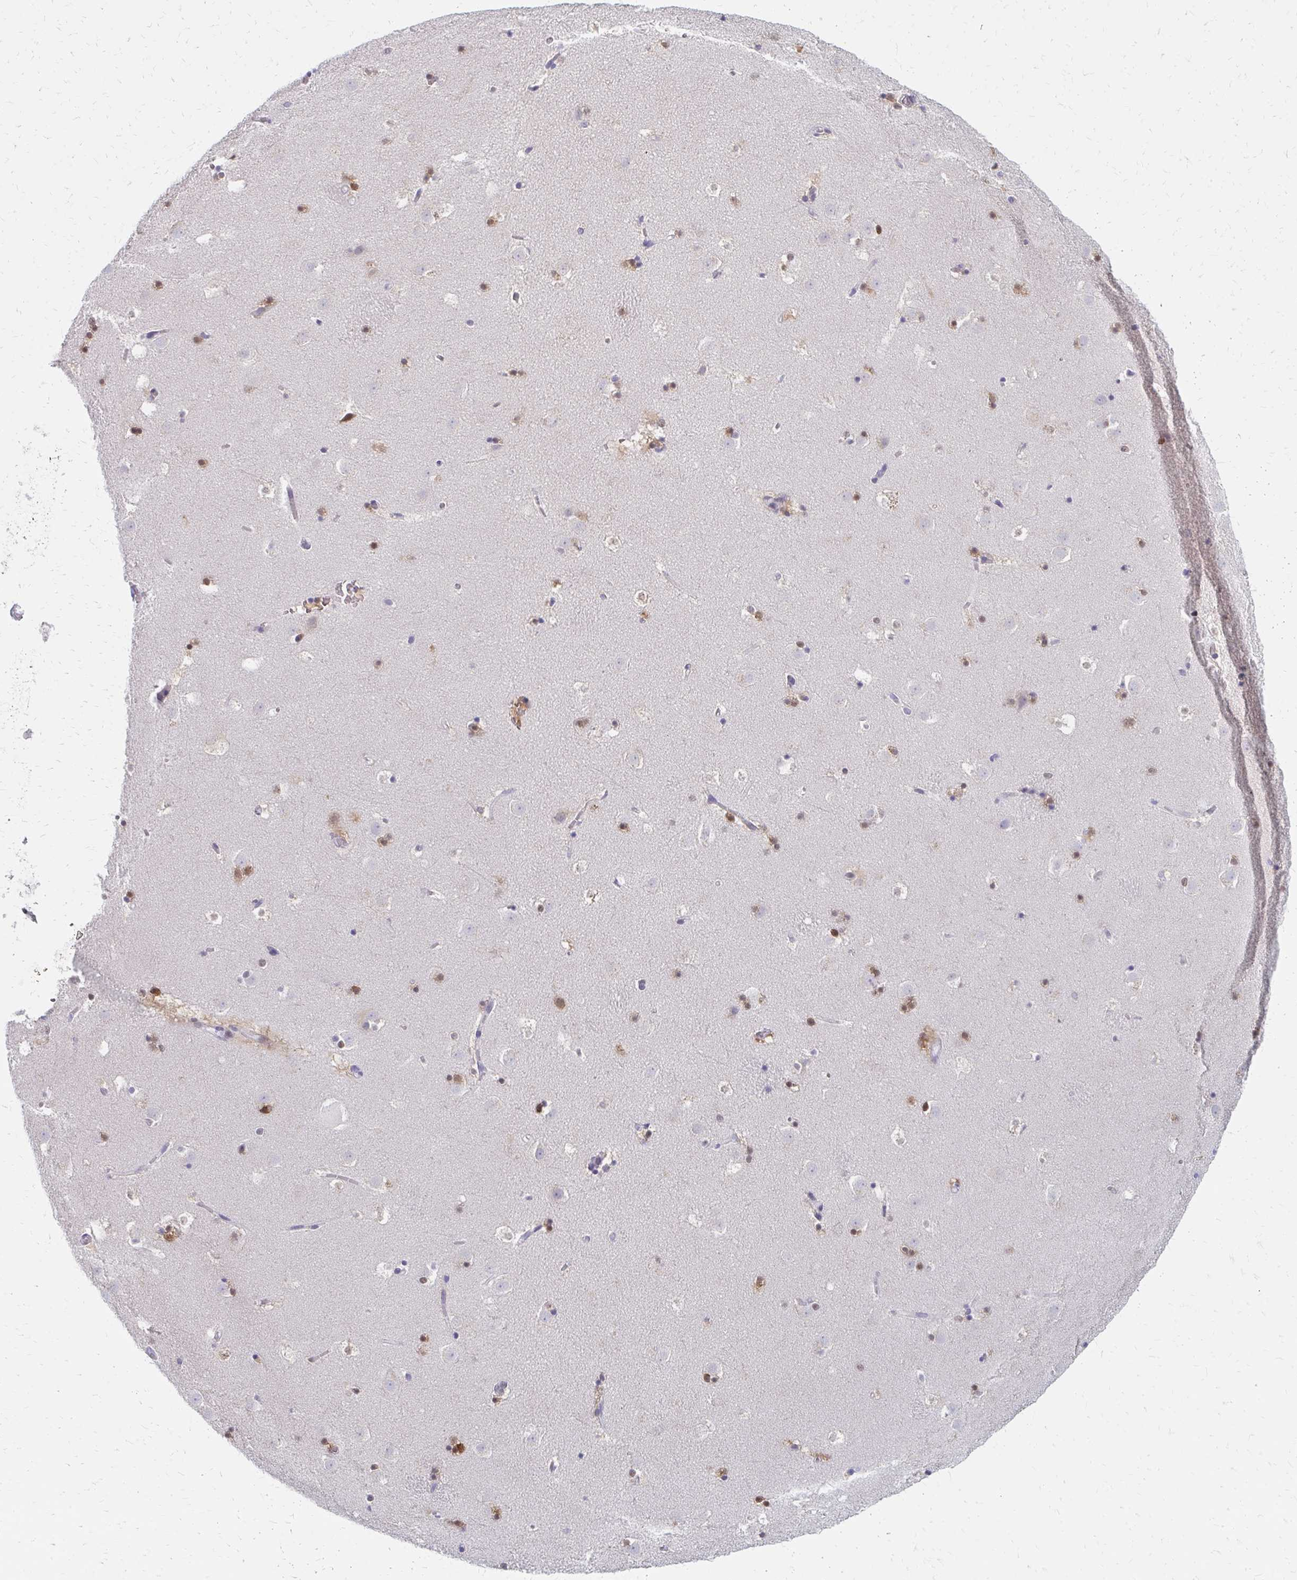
{"staining": {"intensity": "strong", "quantity": "<25%", "location": "cytoplasmic/membranous,nuclear"}, "tissue": "caudate", "cell_type": "Glial cells", "image_type": "normal", "snomed": [{"axis": "morphology", "description": "Normal tissue, NOS"}, {"axis": "topography", "description": "Lateral ventricle wall"}], "caption": "Benign caudate shows strong cytoplasmic/membranous,nuclear expression in about <25% of glial cells, visualized by immunohistochemistry.", "gene": "PLK3", "patient": {"sex": "male", "age": 37}}